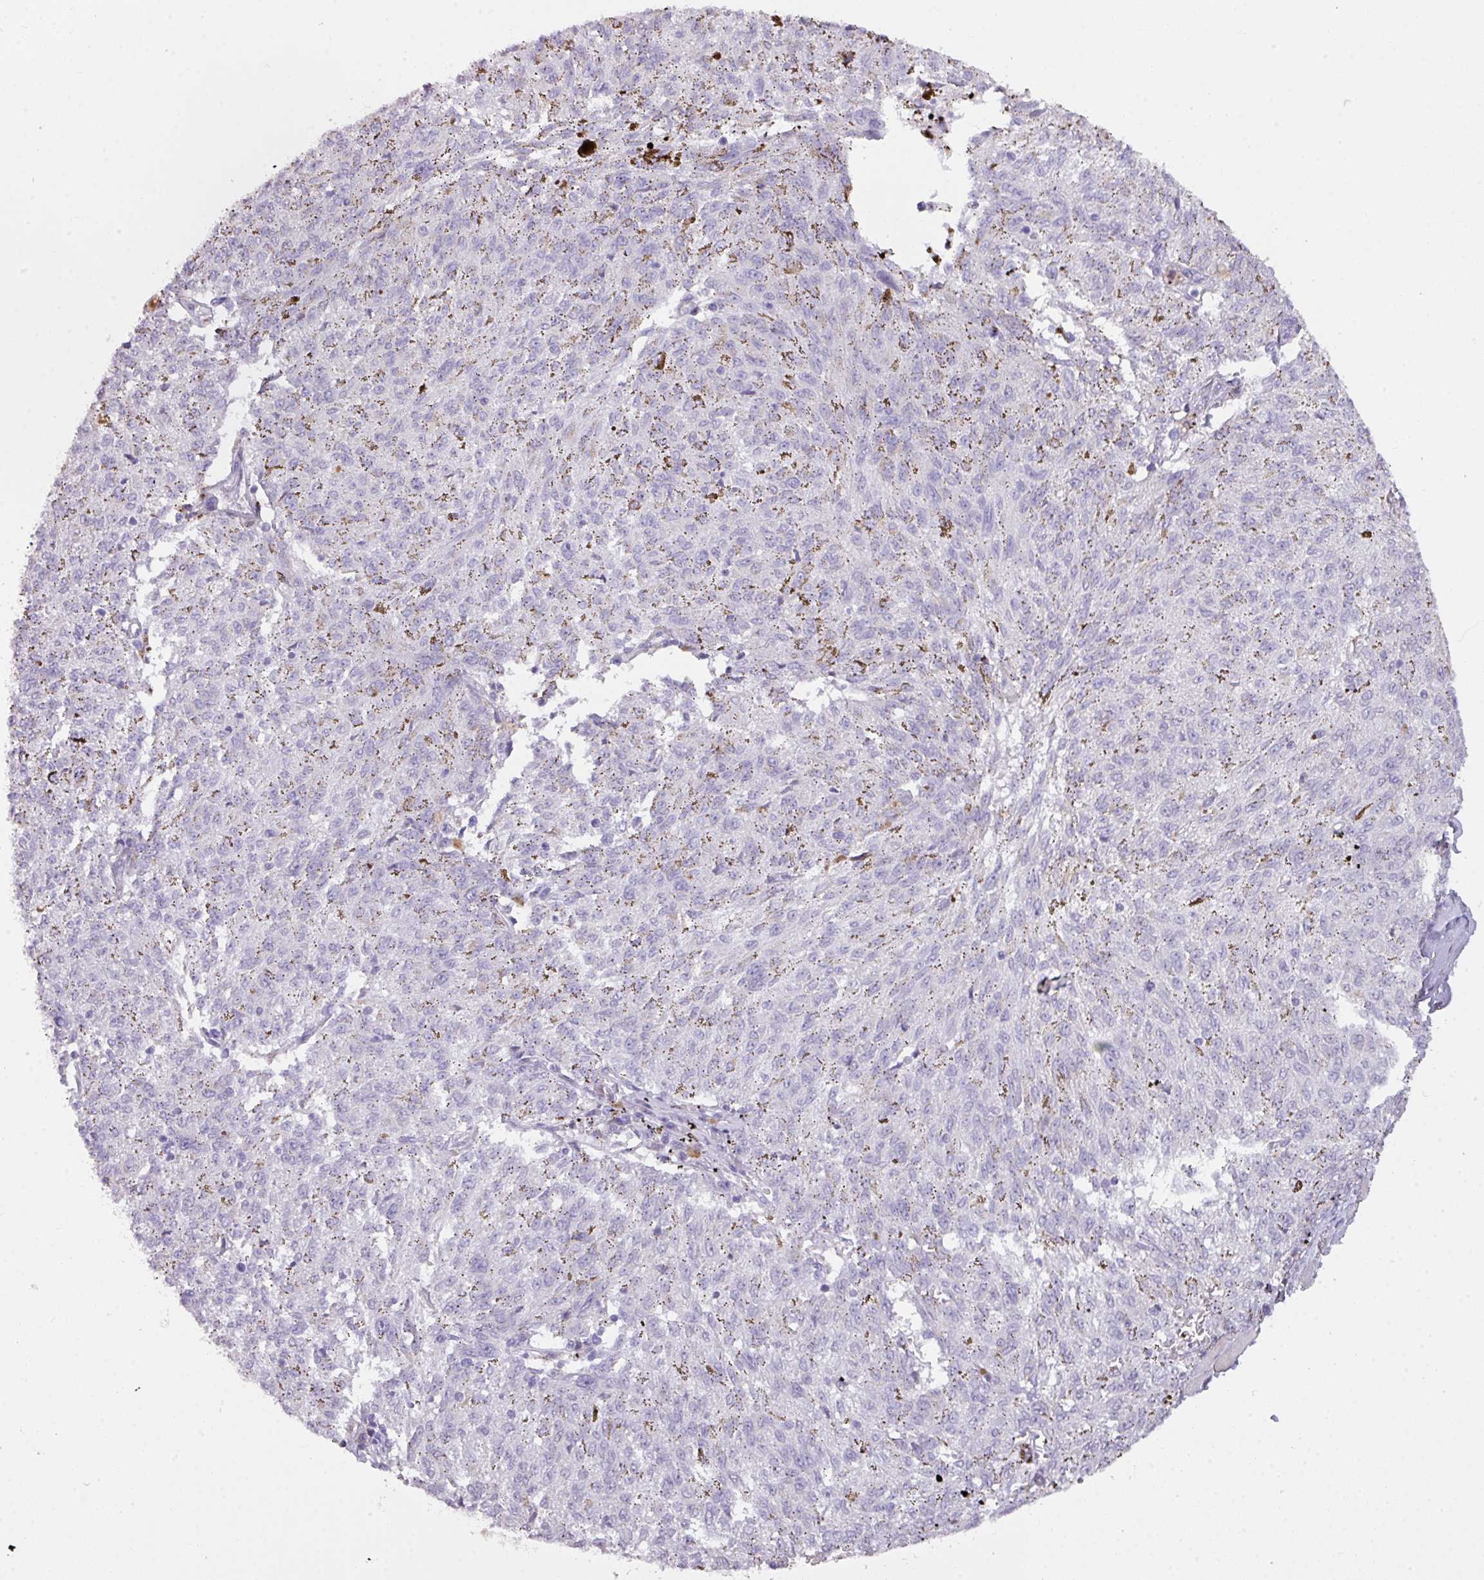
{"staining": {"intensity": "negative", "quantity": "none", "location": "none"}, "tissue": "melanoma", "cell_type": "Tumor cells", "image_type": "cancer", "snomed": [{"axis": "morphology", "description": "Malignant melanoma, NOS"}, {"axis": "topography", "description": "Skin"}], "caption": "DAB immunohistochemical staining of melanoma reveals no significant positivity in tumor cells.", "gene": "ANKRD13B", "patient": {"sex": "female", "age": 72}}